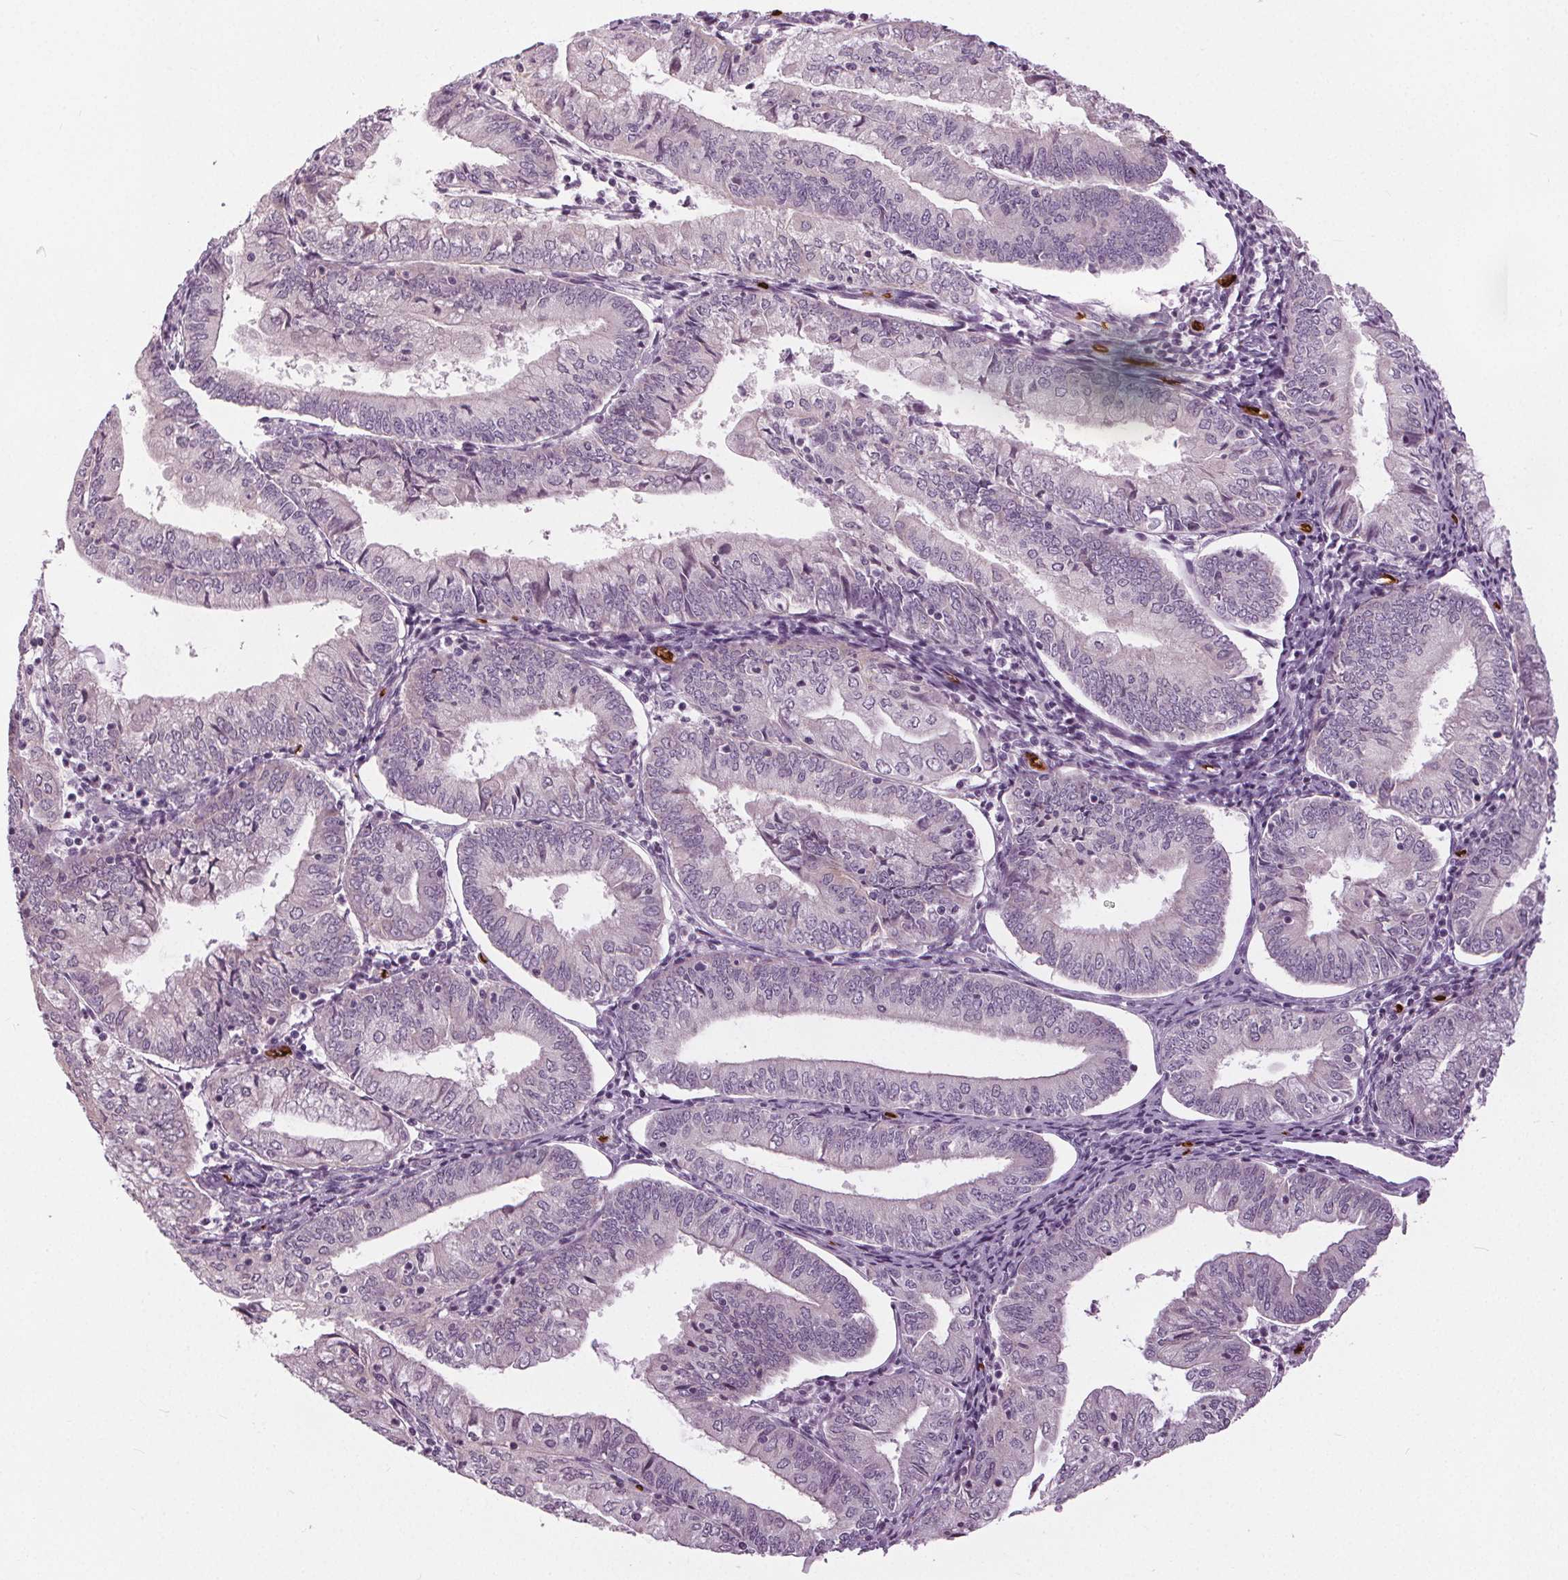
{"staining": {"intensity": "negative", "quantity": "none", "location": "none"}, "tissue": "endometrial cancer", "cell_type": "Tumor cells", "image_type": "cancer", "snomed": [{"axis": "morphology", "description": "Adenocarcinoma, NOS"}, {"axis": "topography", "description": "Endometrium"}], "caption": "The histopathology image shows no staining of tumor cells in adenocarcinoma (endometrial).", "gene": "SLC4A1", "patient": {"sex": "female", "age": 55}}